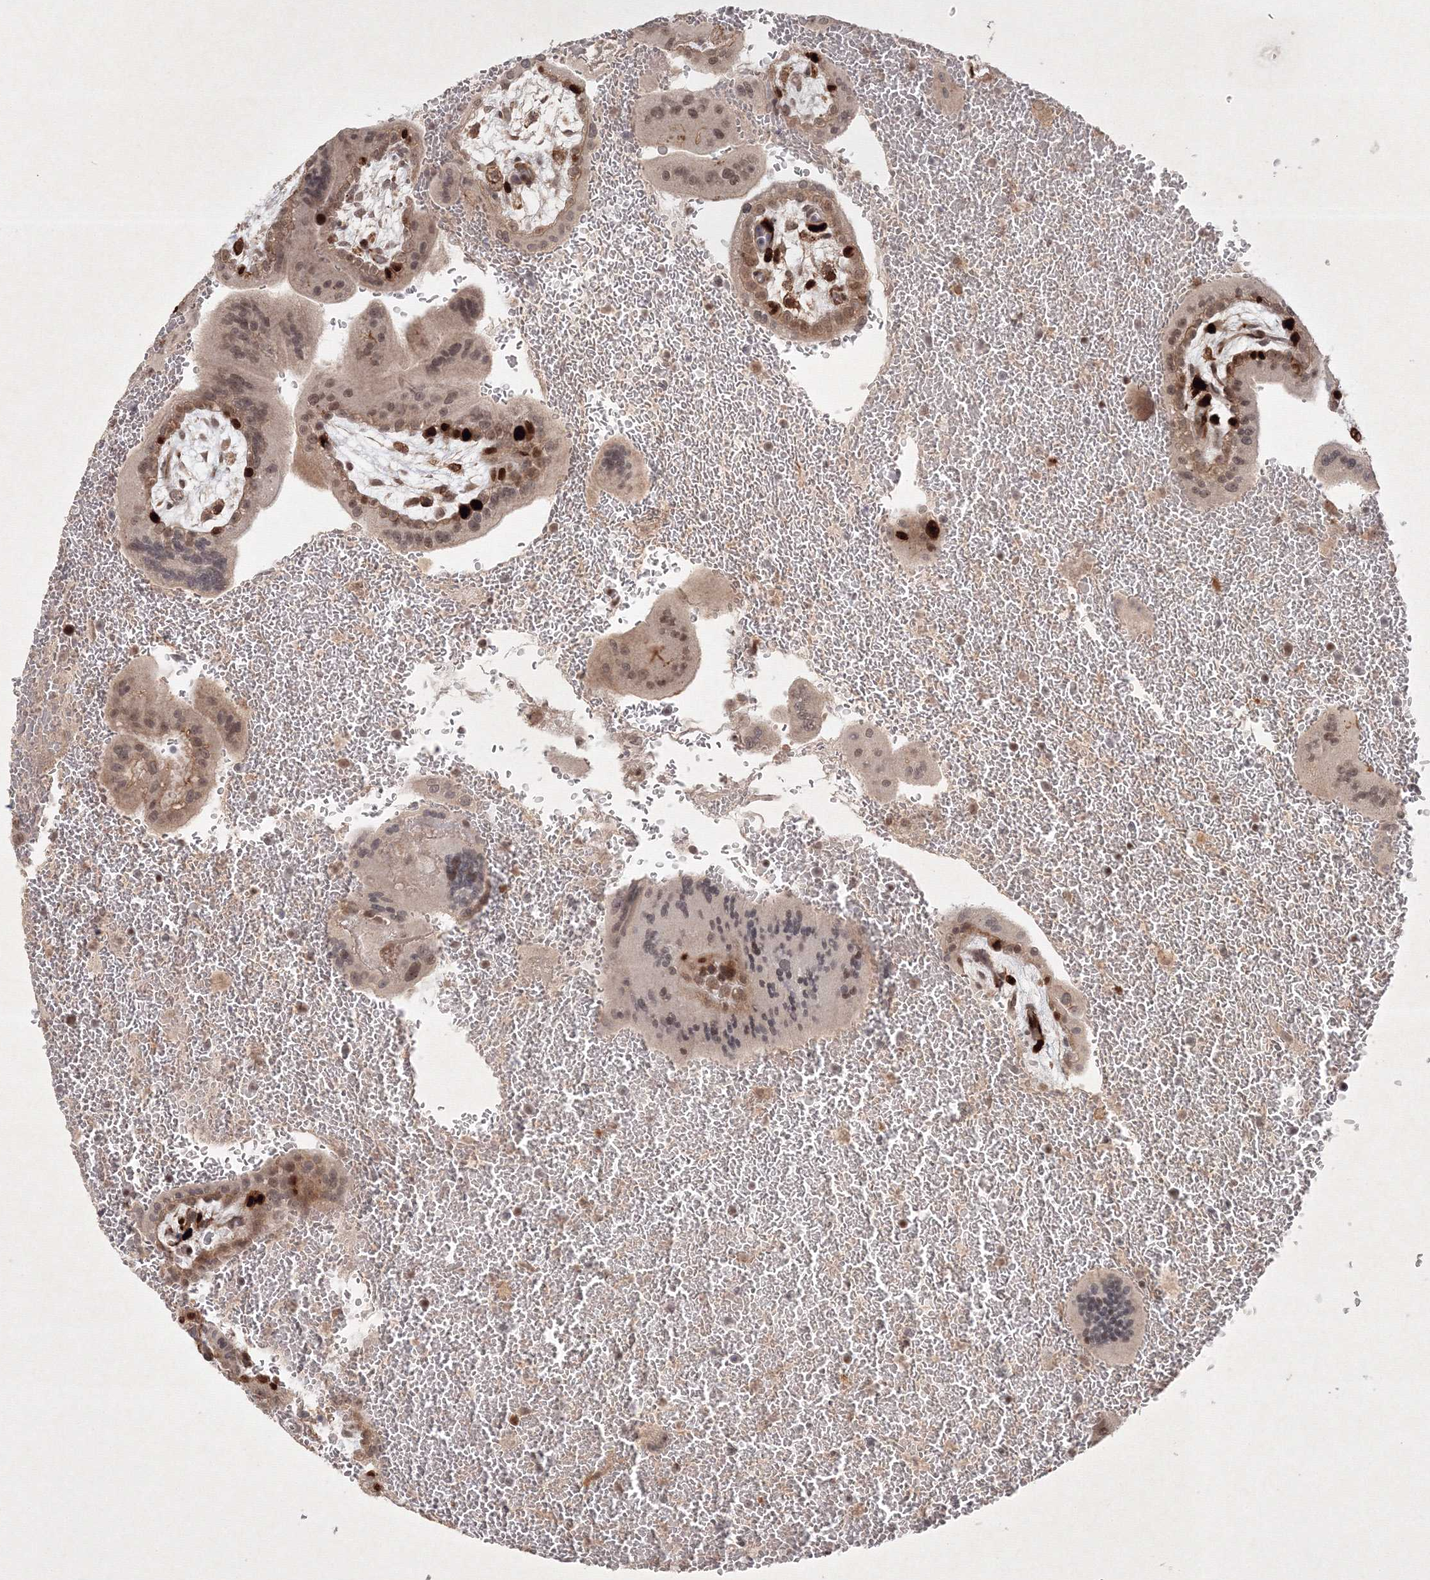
{"staining": {"intensity": "moderate", "quantity": "25%-75%", "location": "cytoplasmic/membranous,nuclear"}, "tissue": "placenta", "cell_type": "Trophoblastic cells", "image_type": "normal", "snomed": [{"axis": "morphology", "description": "Normal tissue, NOS"}, {"axis": "topography", "description": "Placenta"}], "caption": "This is a photomicrograph of immunohistochemistry staining of normal placenta, which shows moderate positivity in the cytoplasmic/membranous,nuclear of trophoblastic cells.", "gene": "KIF20A", "patient": {"sex": "female", "age": 35}}